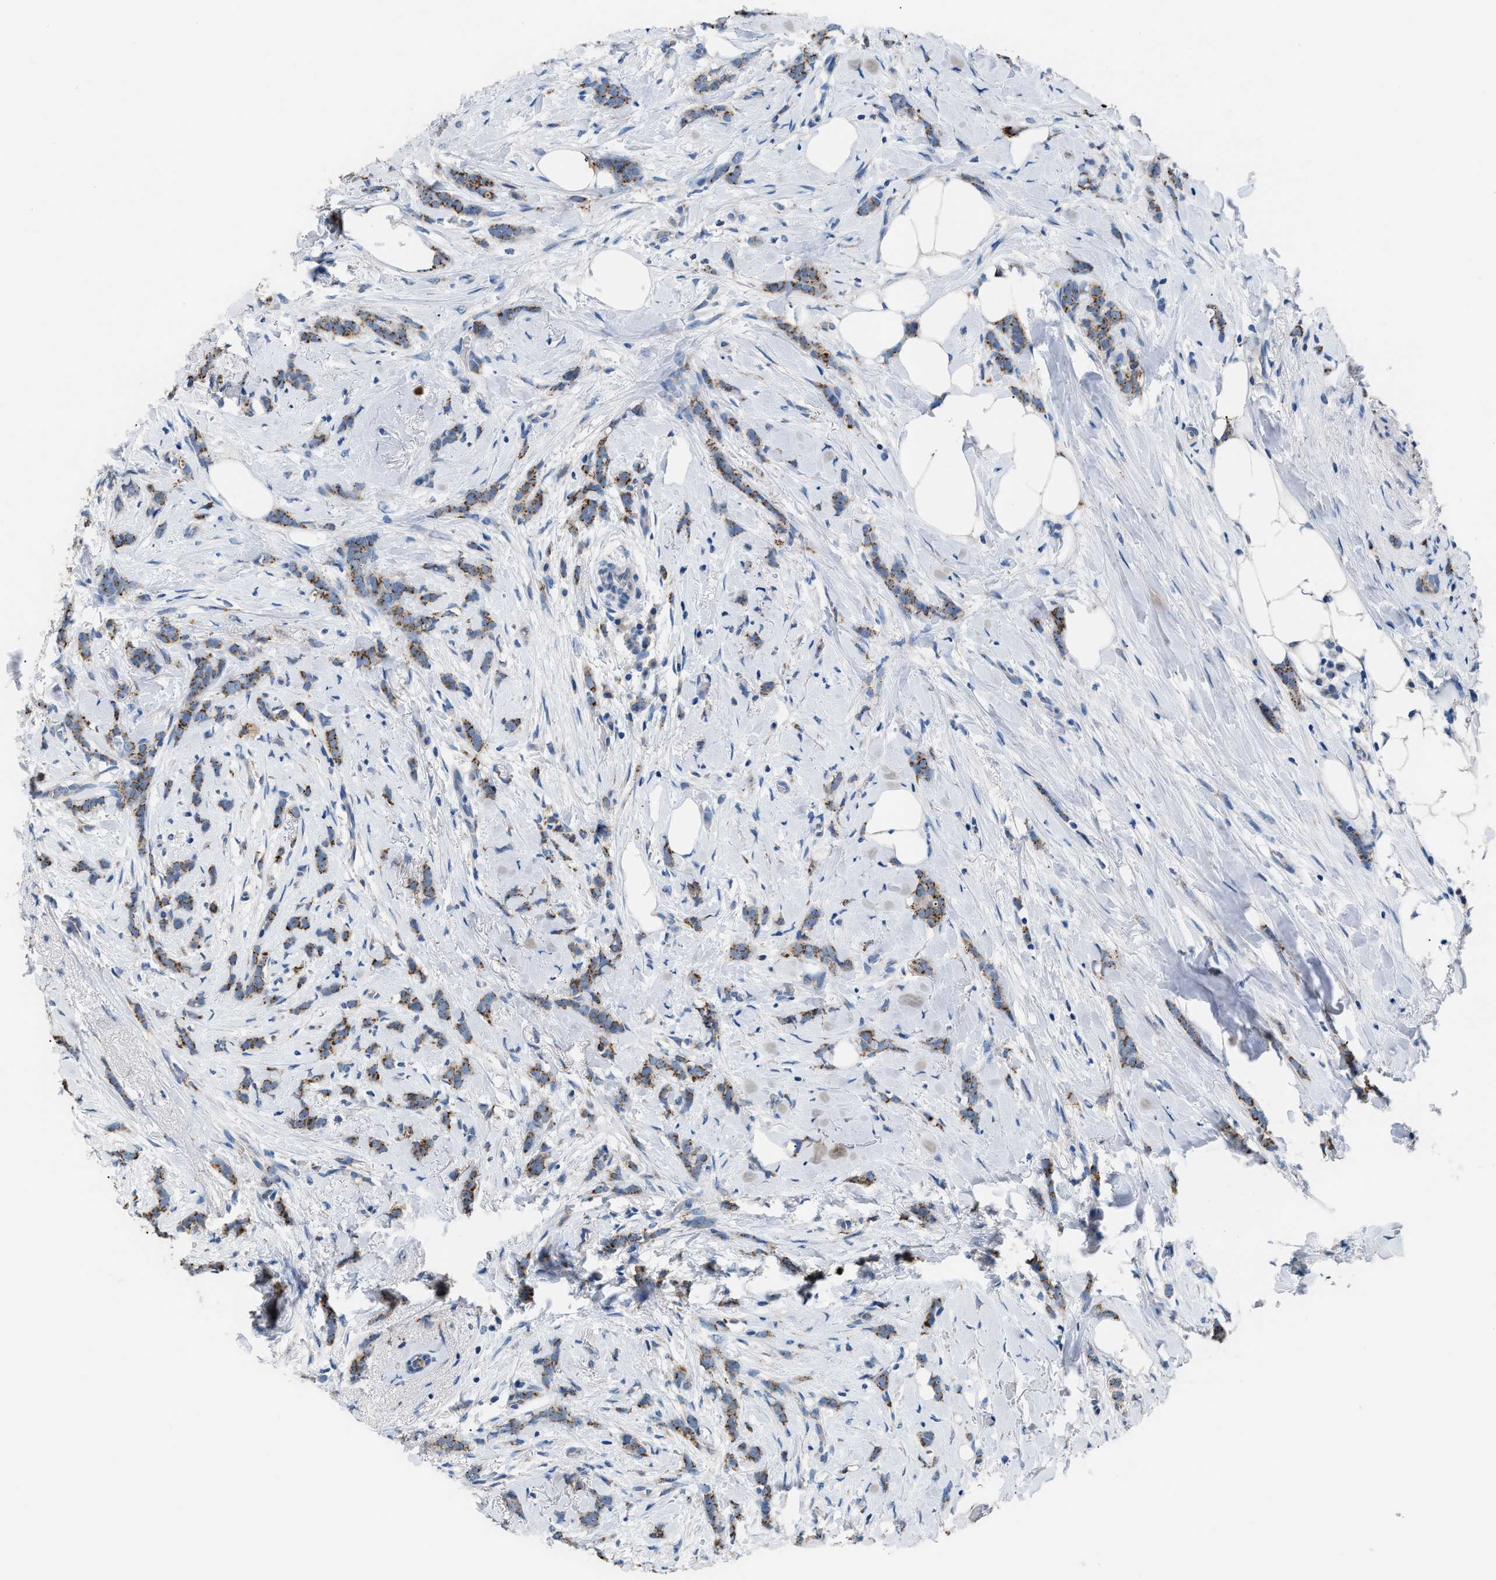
{"staining": {"intensity": "moderate", "quantity": ">75%", "location": "cytoplasmic/membranous"}, "tissue": "breast cancer", "cell_type": "Tumor cells", "image_type": "cancer", "snomed": [{"axis": "morphology", "description": "Lobular carcinoma, in situ"}, {"axis": "morphology", "description": "Lobular carcinoma"}, {"axis": "topography", "description": "Breast"}], "caption": "An immunohistochemistry (IHC) histopathology image of tumor tissue is shown. Protein staining in brown highlights moderate cytoplasmic/membranous positivity in lobular carcinoma (breast) within tumor cells.", "gene": "GOLM1", "patient": {"sex": "female", "age": 41}}